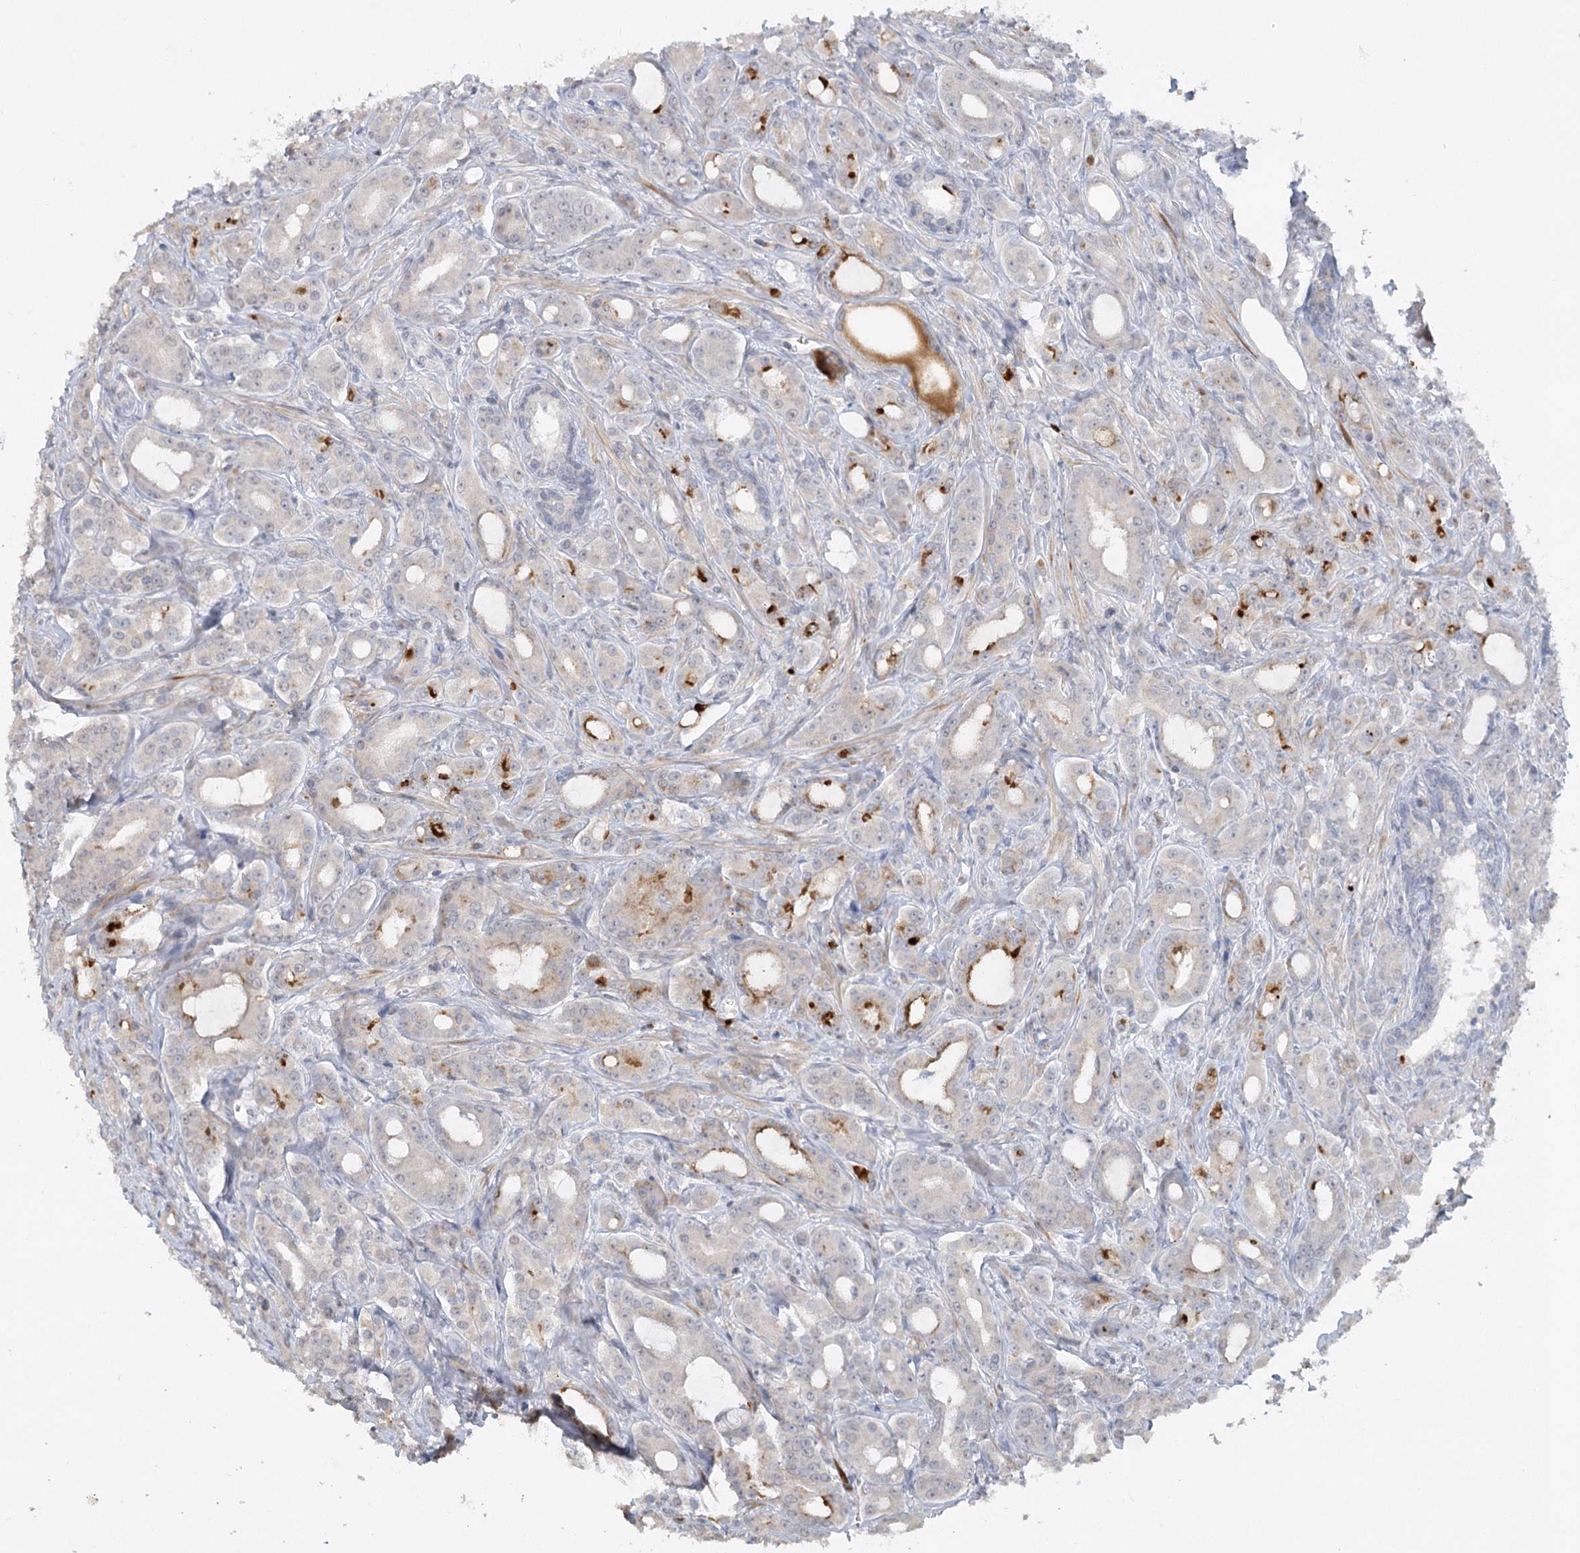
{"staining": {"intensity": "moderate", "quantity": "<25%", "location": "cytoplasmic/membranous"}, "tissue": "prostate cancer", "cell_type": "Tumor cells", "image_type": "cancer", "snomed": [{"axis": "morphology", "description": "Adenocarcinoma, High grade"}, {"axis": "topography", "description": "Prostate"}], "caption": "Human prostate cancer stained with a brown dye shows moderate cytoplasmic/membranous positive expression in about <25% of tumor cells.", "gene": "TRAF3IP1", "patient": {"sex": "male", "age": 72}}